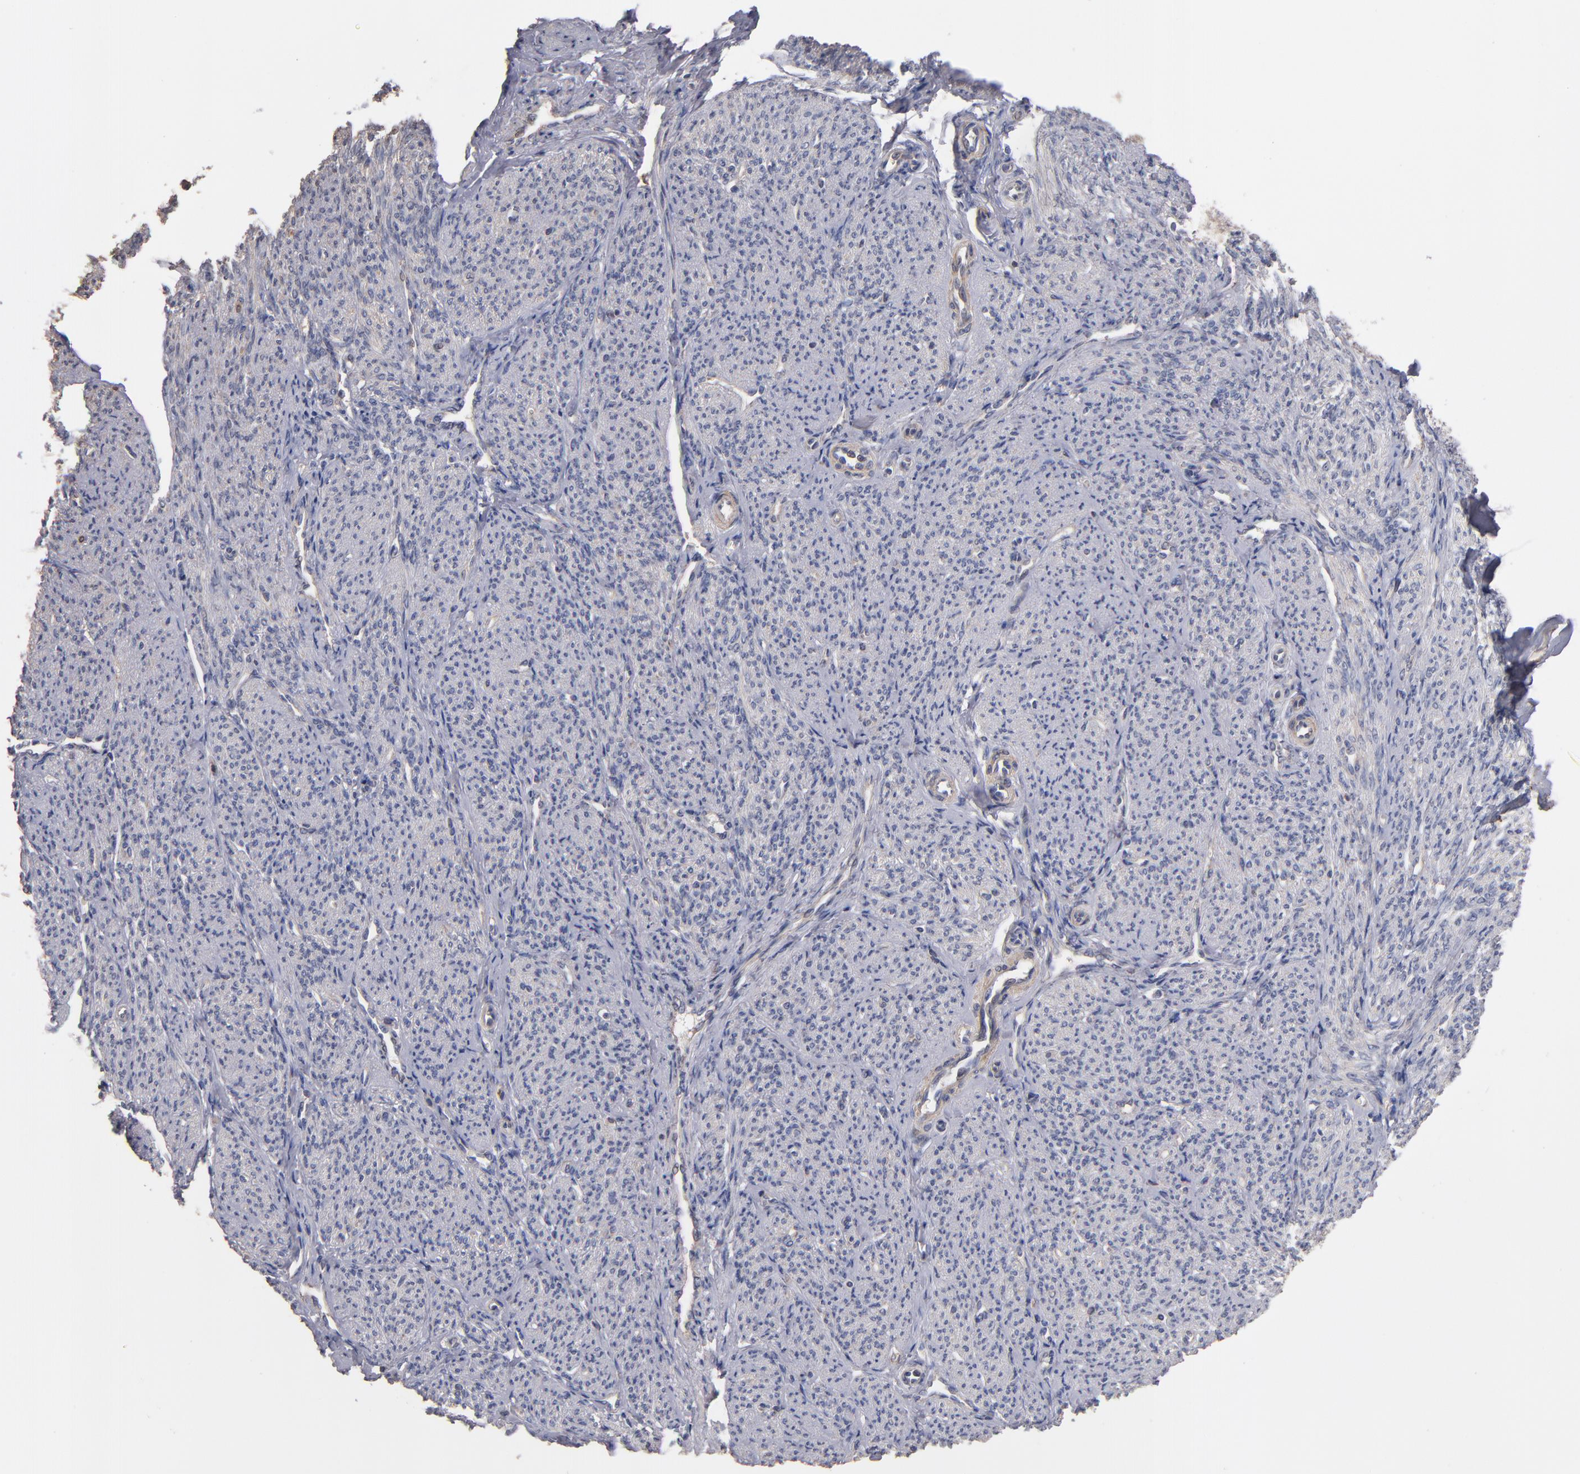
{"staining": {"intensity": "weak", "quantity": "<25%", "location": "cytoplasmic/membranous"}, "tissue": "smooth muscle", "cell_type": "Smooth muscle cells", "image_type": "normal", "snomed": [{"axis": "morphology", "description": "Normal tissue, NOS"}, {"axis": "topography", "description": "Smooth muscle"}], "caption": "Human smooth muscle stained for a protein using immunohistochemistry (IHC) displays no staining in smooth muscle cells.", "gene": "DACT1", "patient": {"sex": "female", "age": 65}}